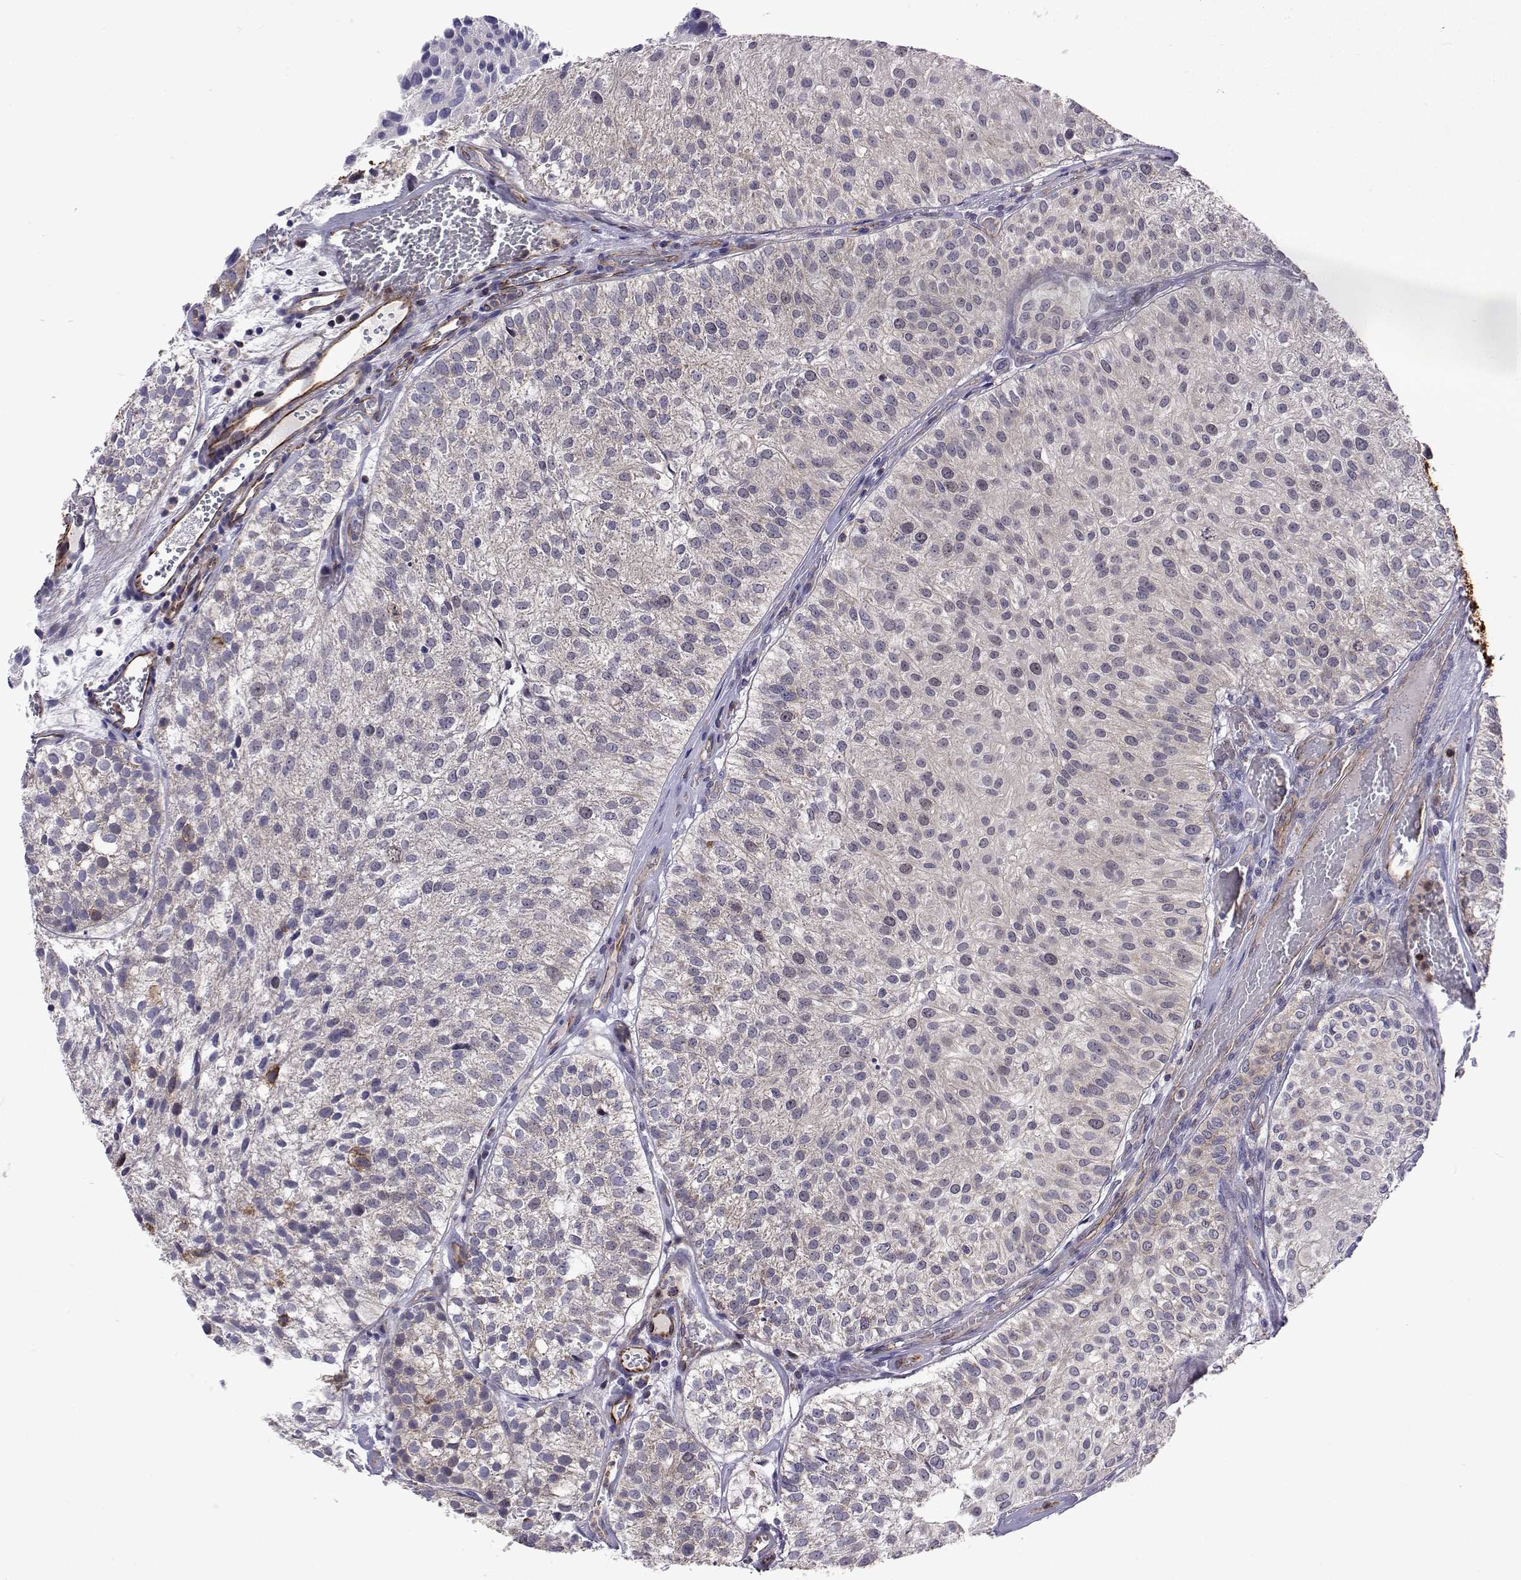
{"staining": {"intensity": "negative", "quantity": "none", "location": "none"}, "tissue": "urothelial cancer", "cell_type": "Tumor cells", "image_type": "cancer", "snomed": [{"axis": "morphology", "description": "Urothelial carcinoma, Low grade"}, {"axis": "topography", "description": "Urinary bladder"}], "caption": "Immunohistochemical staining of human urothelial carcinoma (low-grade) exhibits no significant expression in tumor cells.", "gene": "DHTKD1", "patient": {"sex": "female", "age": 87}}